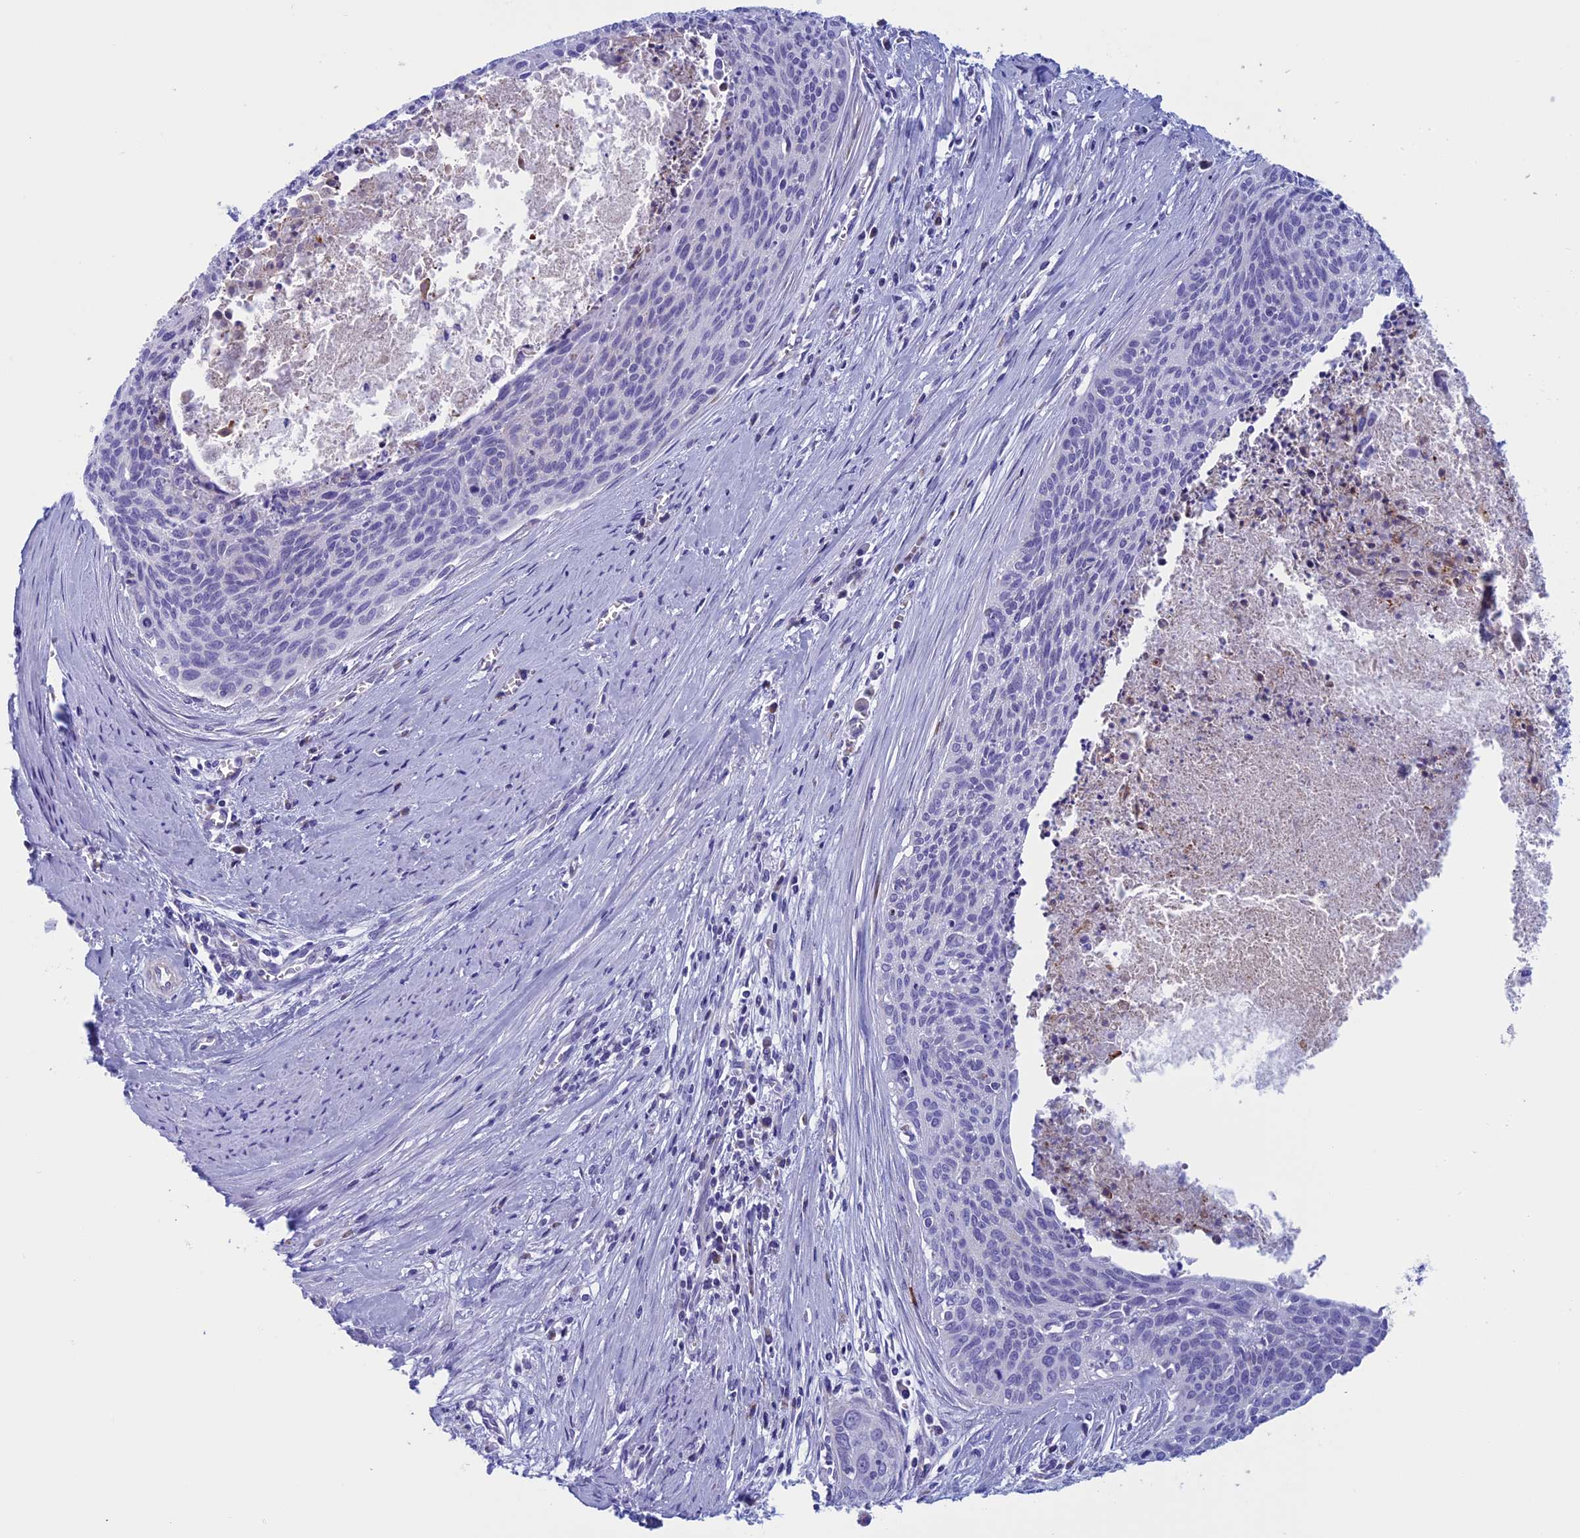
{"staining": {"intensity": "negative", "quantity": "none", "location": "none"}, "tissue": "cervical cancer", "cell_type": "Tumor cells", "image_type": "cancer", "snomed": [{"axis": "morphology", "description": "Squamous cell carcinoma, NOS"}, {"axis": "topography", "description": "Cervix"}], "caption": "Cervical cancer (squamous cell carcinoma) stained for a protein using immunohistochemistry exhibits no expression tumor cells.", "gene": "NDUFB9", "patient": {"sex": "female", "age": 55}}